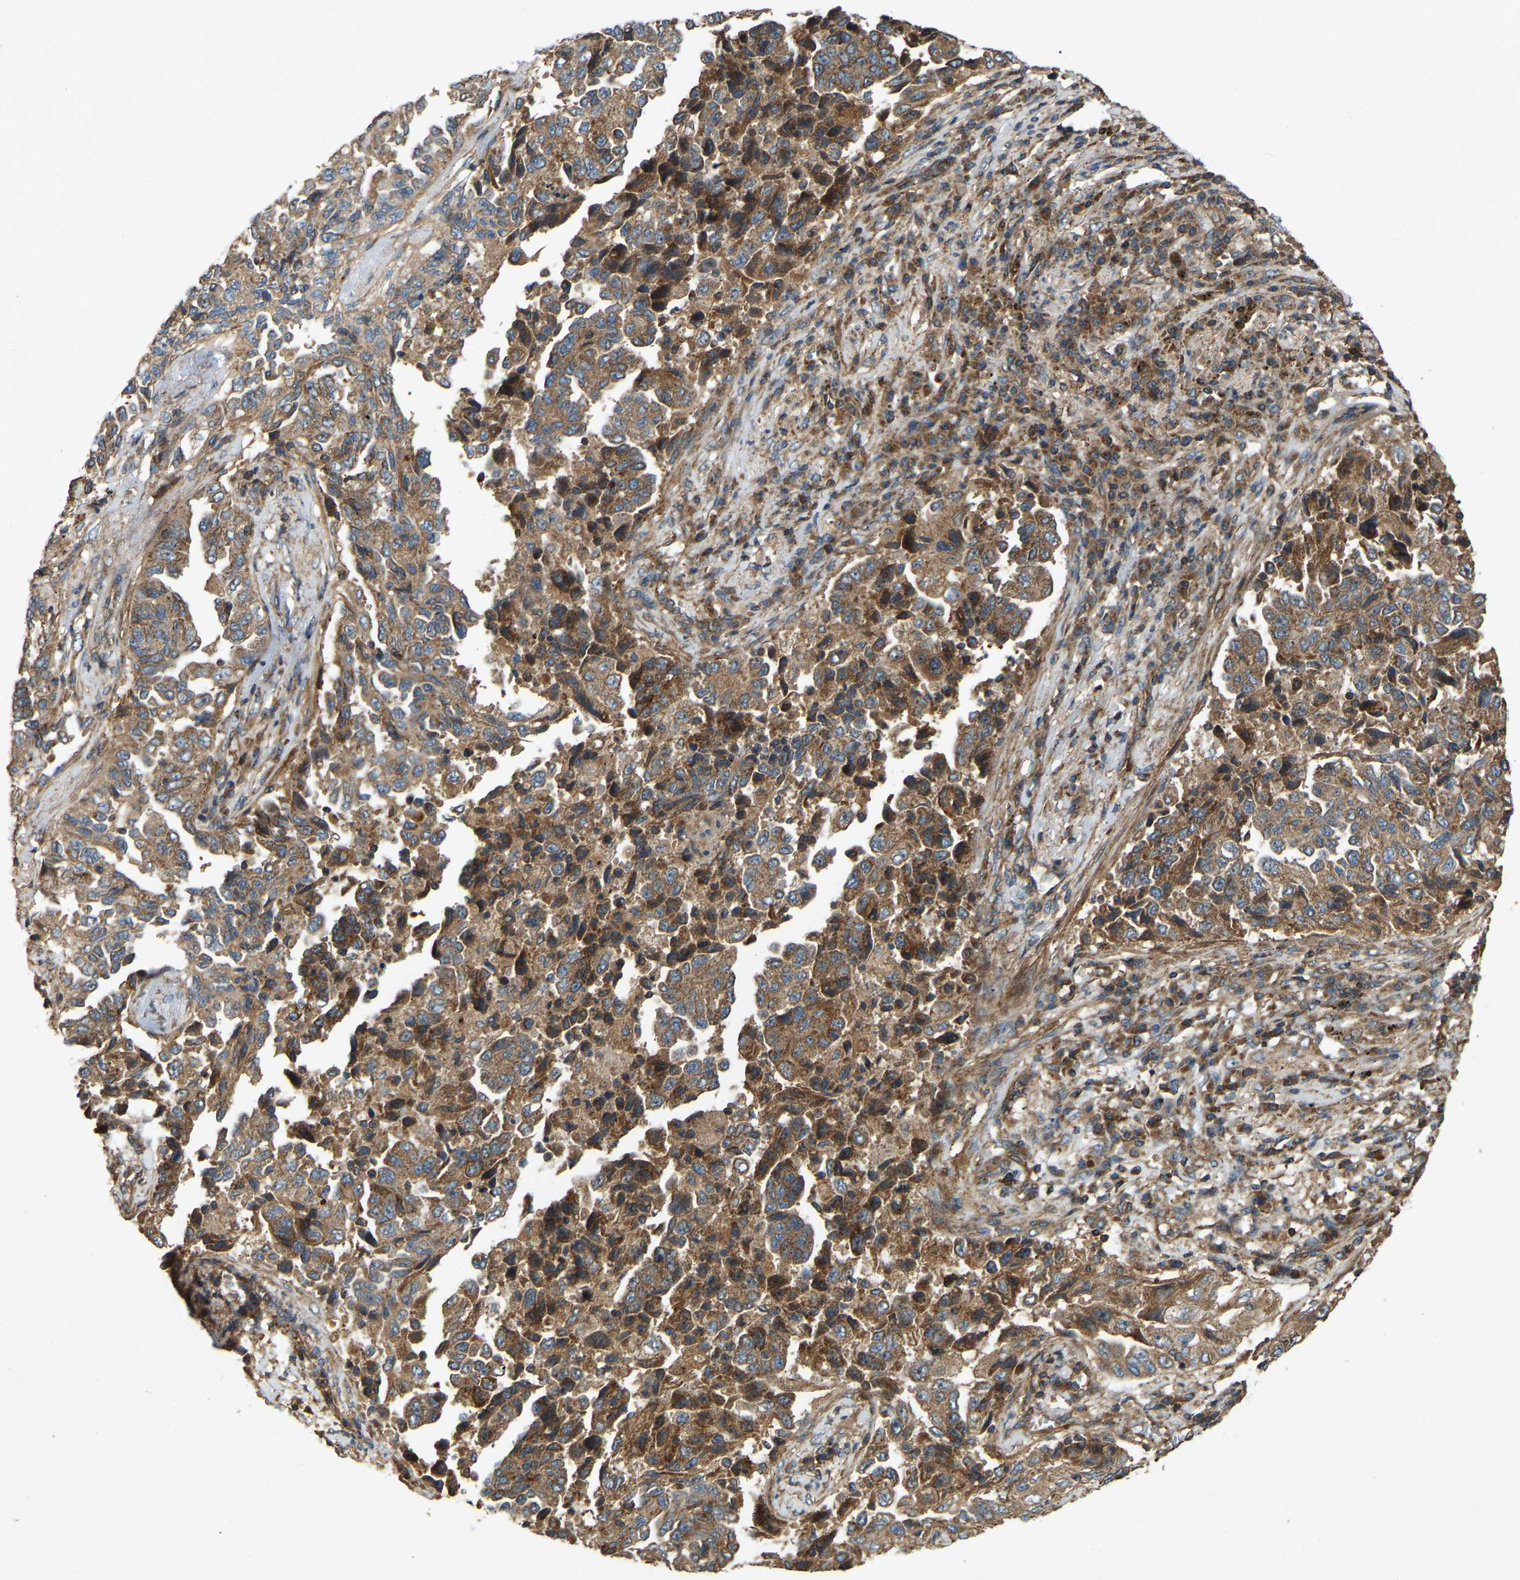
{"staining": {"intensity": "moderate", "quantity": ">75%", "location": "cytoplasmic/membranous"}, "tissue": "lung cancer", "cell_type": "Tumor cells", "image_type": "cancer", "snomed": [{"axis": "morphology", "description": "Adenocarcinoma, NOS"}, {"axis": "topography", "description": "Lung"}], "caption": "Lung cancer (adenocarcinoma) stained for a protein demonstrates moderate cytoplasmic/membranous positivity in tumor cells.", "gene": "SAMD9L", "patient": {"sex": "female", "age": 51}}